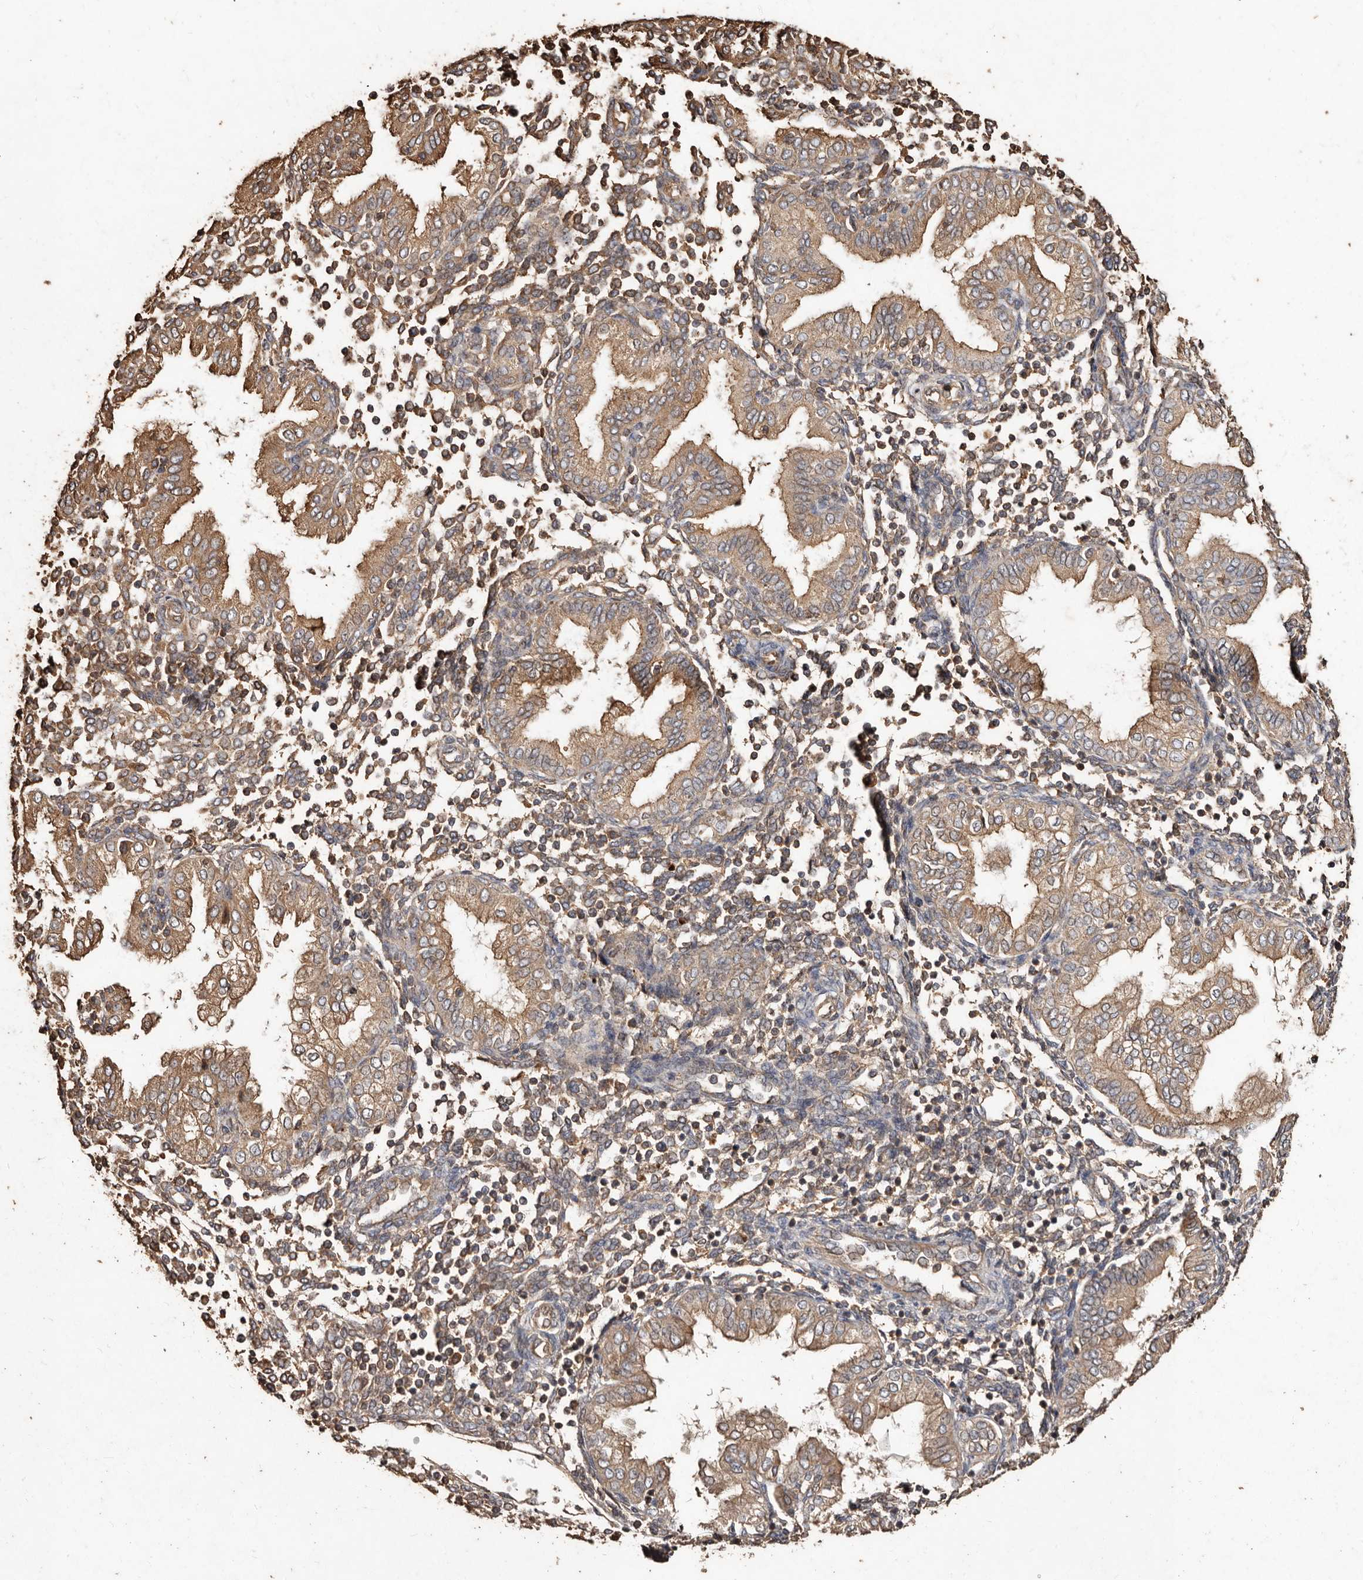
{"staining": {"intensity": "moderate", "quantity": "<25%", "location": "cytoplasmic/membranous"}, "tissue": "endometrium", "cell_type": "Cells in endometrial stroma", "image_type": "normal", "snomed": [{"axis": "morphology", "description": "Normal tissue, NOS"}, {"axis": "topography", "description": "Endometrium"}], "caption": "An immunohistochemistry micrograph of benign tissue is shown. Protein staining in brown highlights moderate cytoplasmic/membranous positivity in endometrium within cells in endometrial stroma.", "gene": "FARS2", "patient": {"sex": "female", "age": 53}}